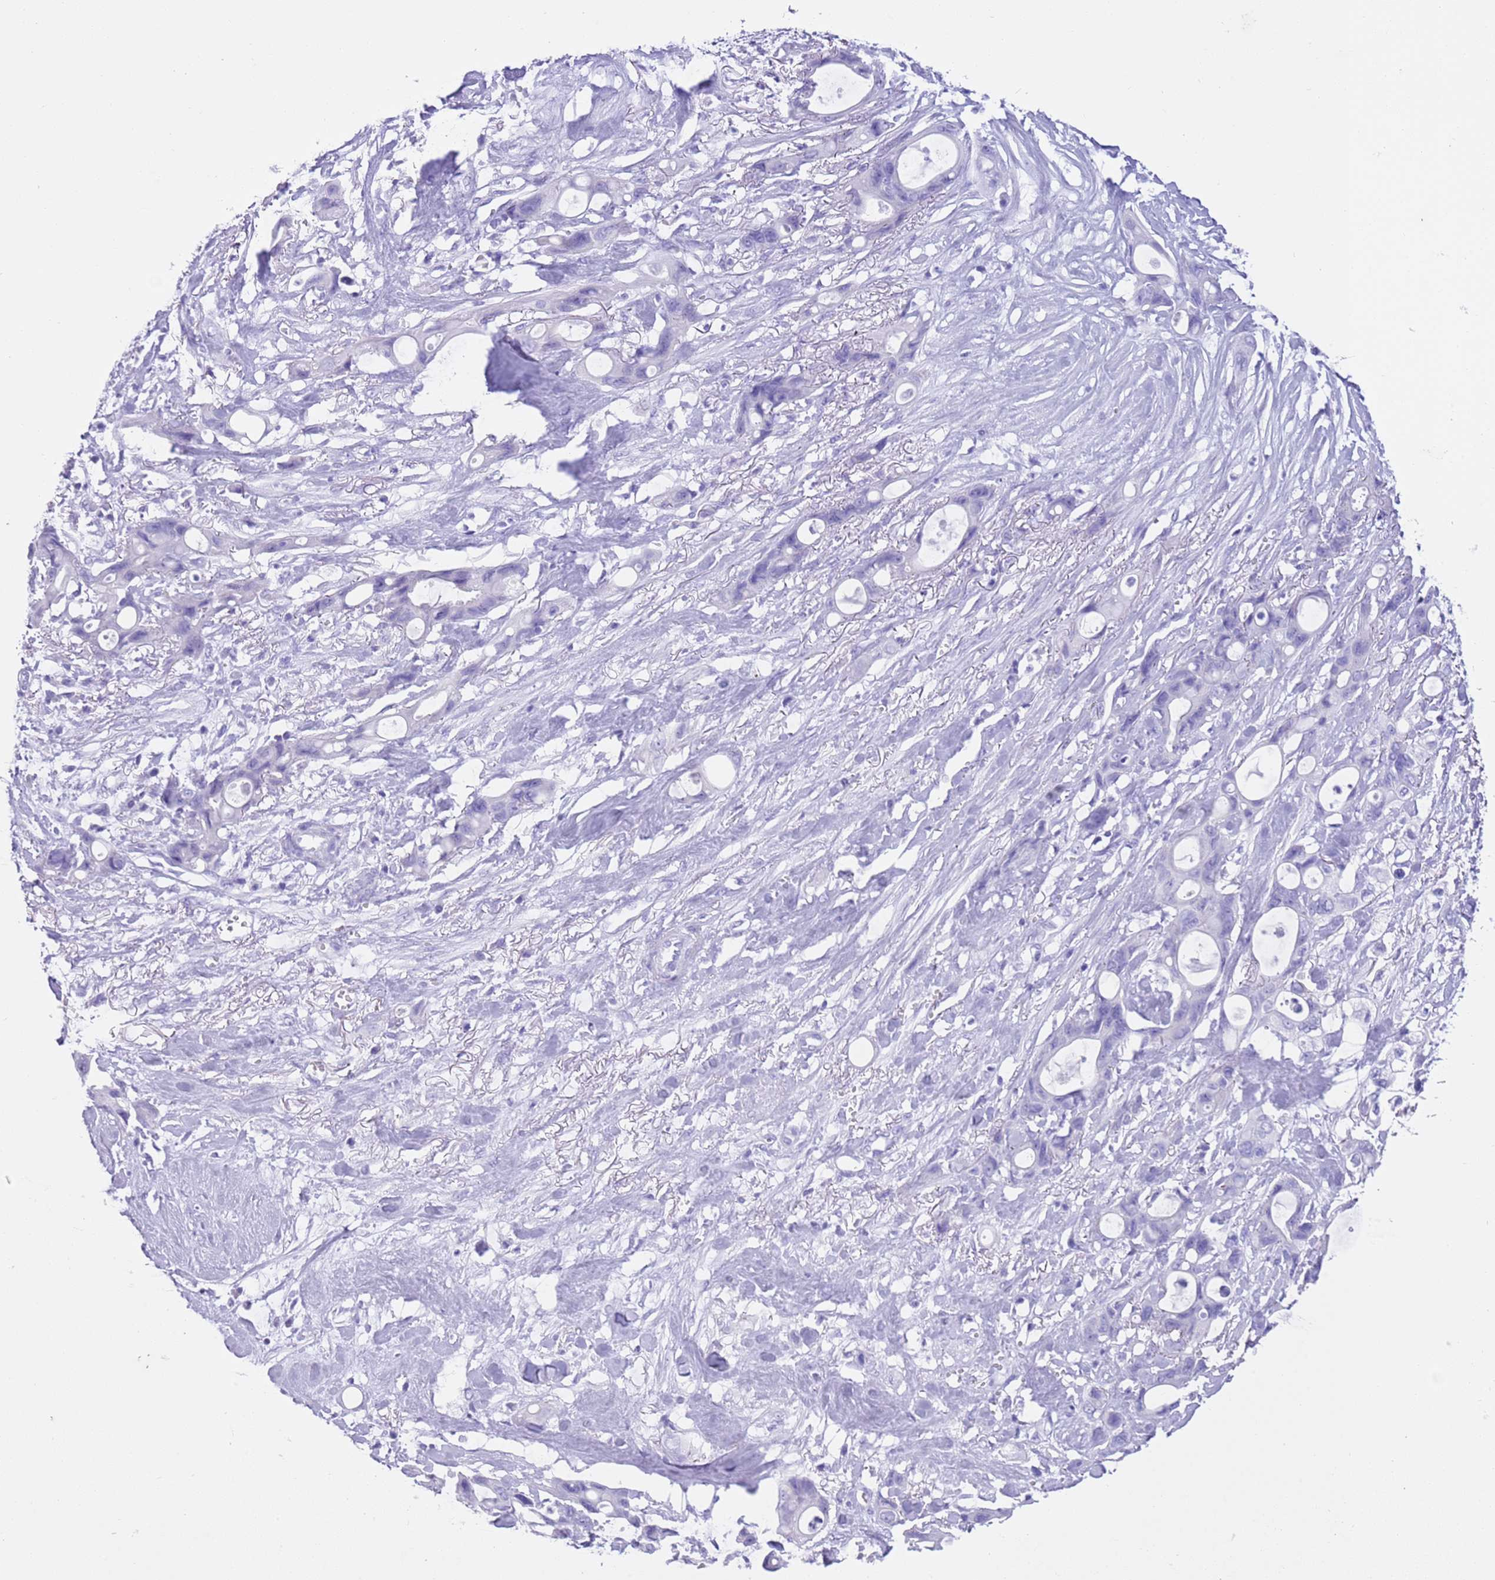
{"staining": {"intensity": "negative", "quantity": "none", "location": "none"}, "tissue": "ovarian cancer", "cell_type": "Tumor cells", "image_type": "cancer", "snomed": [{"axis": "morphology", "description": "Cystadenocarcinoma, mucinous, NOS"}, {"axis": "topography", "description": "Ovary"}], "caption": "Human ovarian cancer stained for a protein using IHC displays no positivity in tumor cells.", "gene": "TMEM185B", "patient": {"sex": "female", "age": 70}}